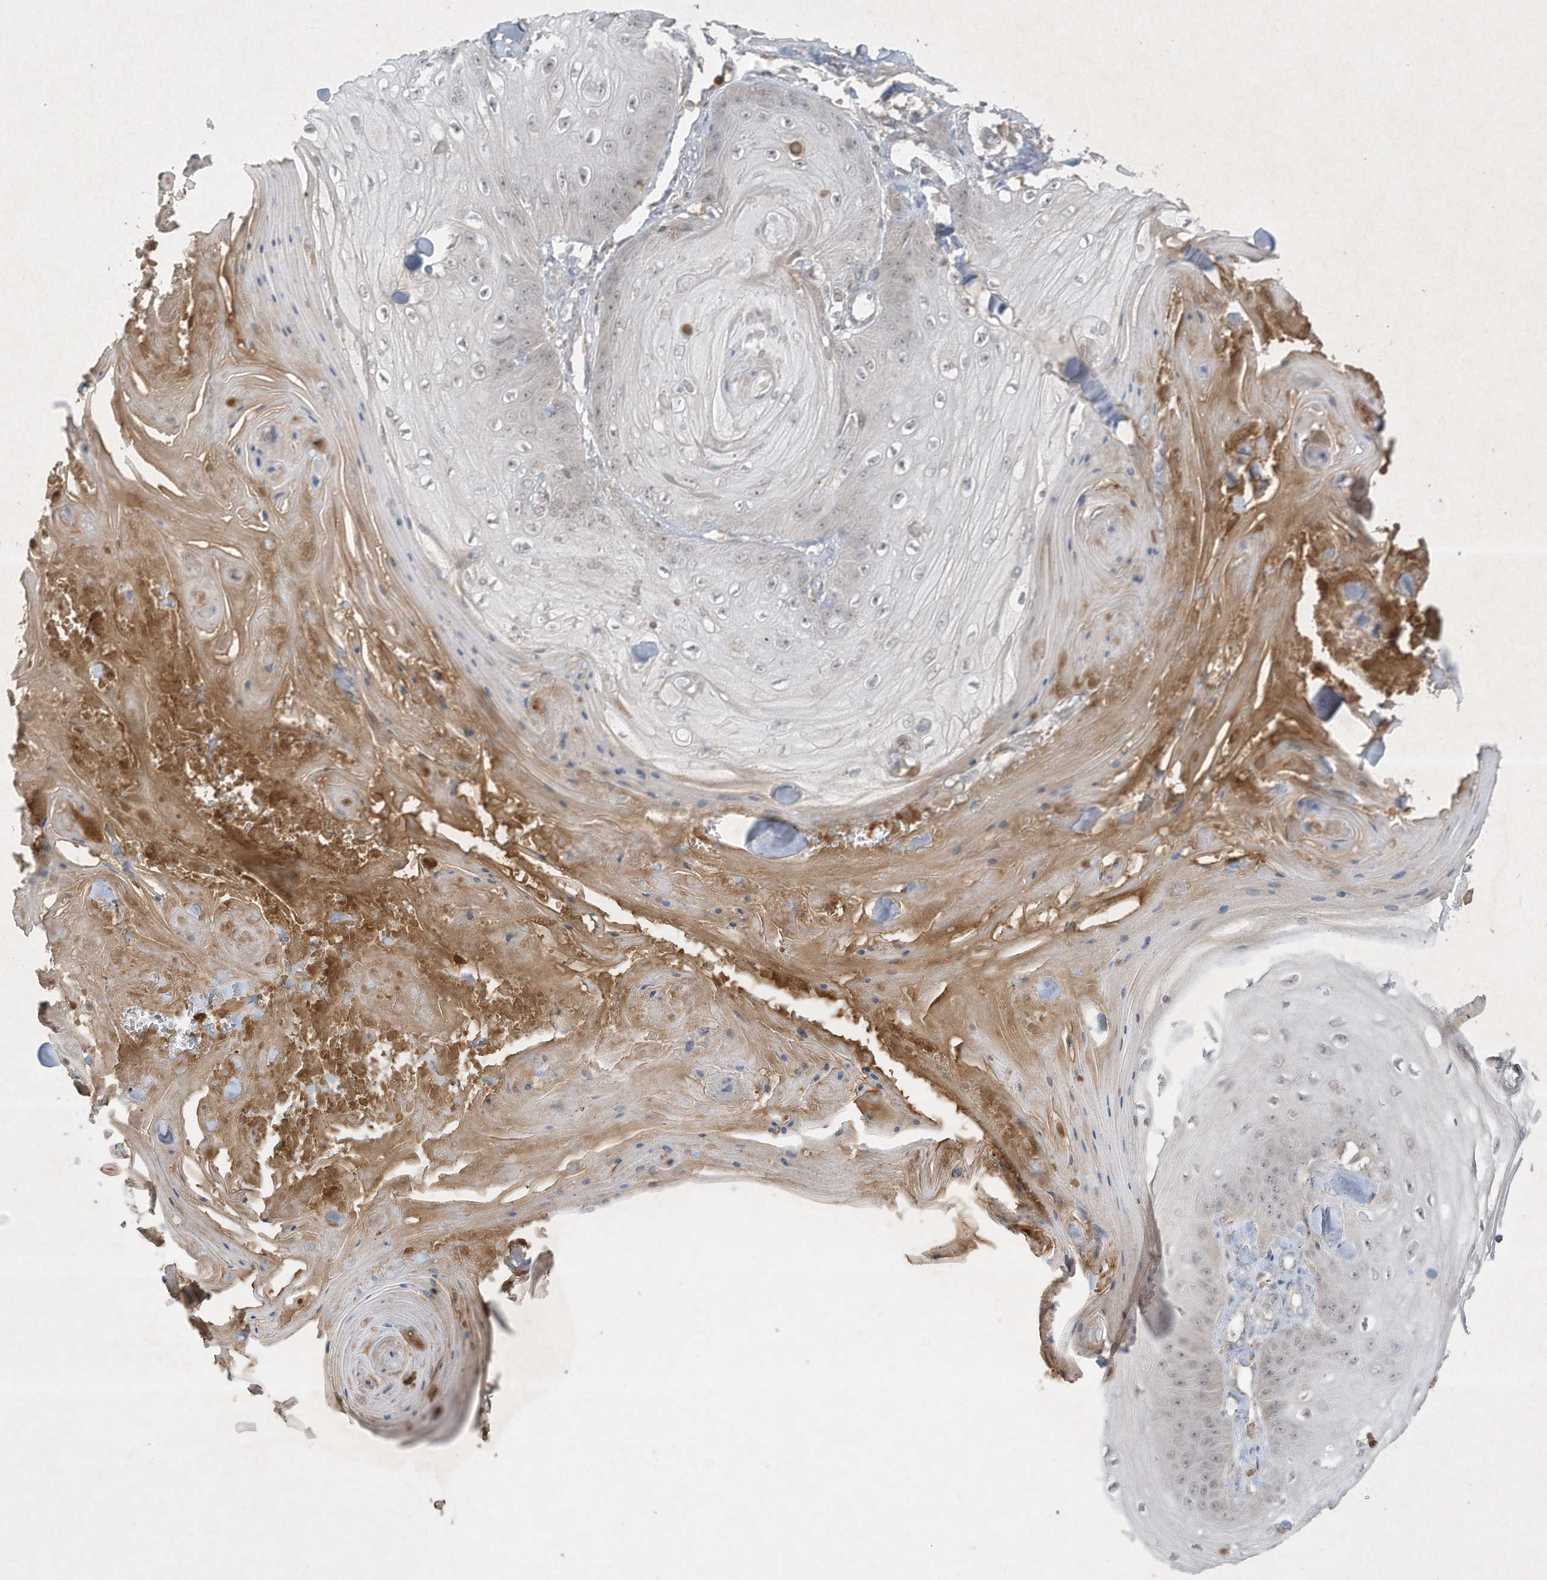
{"staining": {"intensity": "moderate", "quantity": "<25%", "location": "cytoplasmic/membranous"}, "tissue": "skin cancer", "cell_type": "Tumor cells", "image_type": "cancer", "snomed": [{"axis": "morphology", "description": "Squamous cell carcinoma, NOS"}, {"axis": "topography", "description": "Skin"}], "caption": "Immunohistochemistry (DAB) staining of human squamous cell carcinoma (skin) reveals moderate cytoplasmic/membranous protein expression in about <25% of tumor cells.", "gene": "FETUB", "patient": {"sex": "male", "age": 74}}